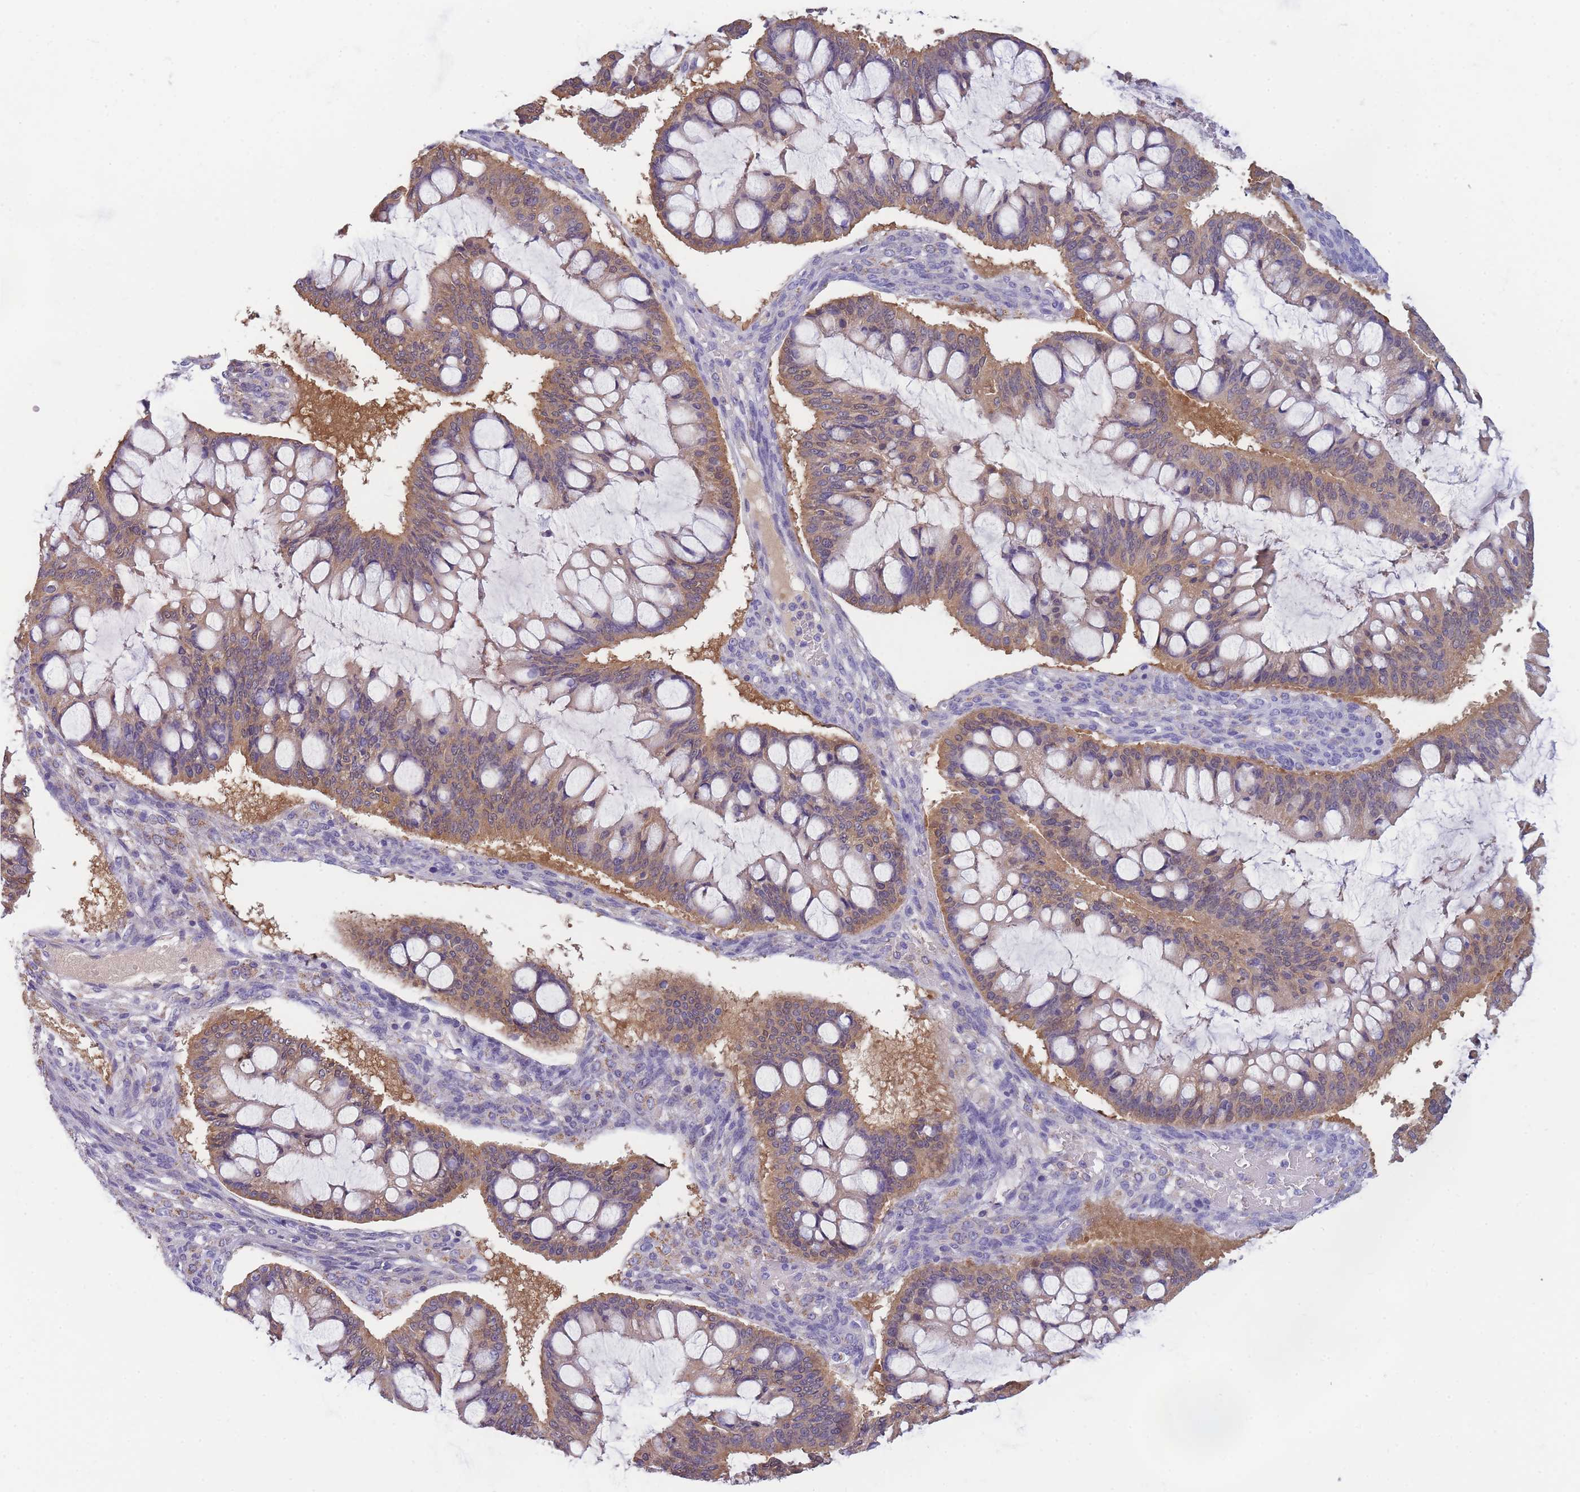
{"staining": {"intensity": "moderate", "quantity": "25%-75%", "location": "cytoplasmic/membranous"}, "tissue": "ovarian cancer", "cell_type": "Tumor cells", "image_type": "cancer", "snomed": [{"axis": "morphology", "description": "Cystadenocarcinoma, mucinous, NOS"}, {"axis": "topography", "description": "Ovary"}], "caption": "The immunohistochemical stain shows moderate cytoplasmic/membranous positivity in tumor cells of ovarian mucinous cystadenocarcinoma tissue. The staining was performed using DAB to visualize the protein expression in brown, while the nuclei were stained in blue with hematoxylin (Magnification: 20x).", "gene": "DHRS11", "patient": {"sex": "female", "age": 73}}